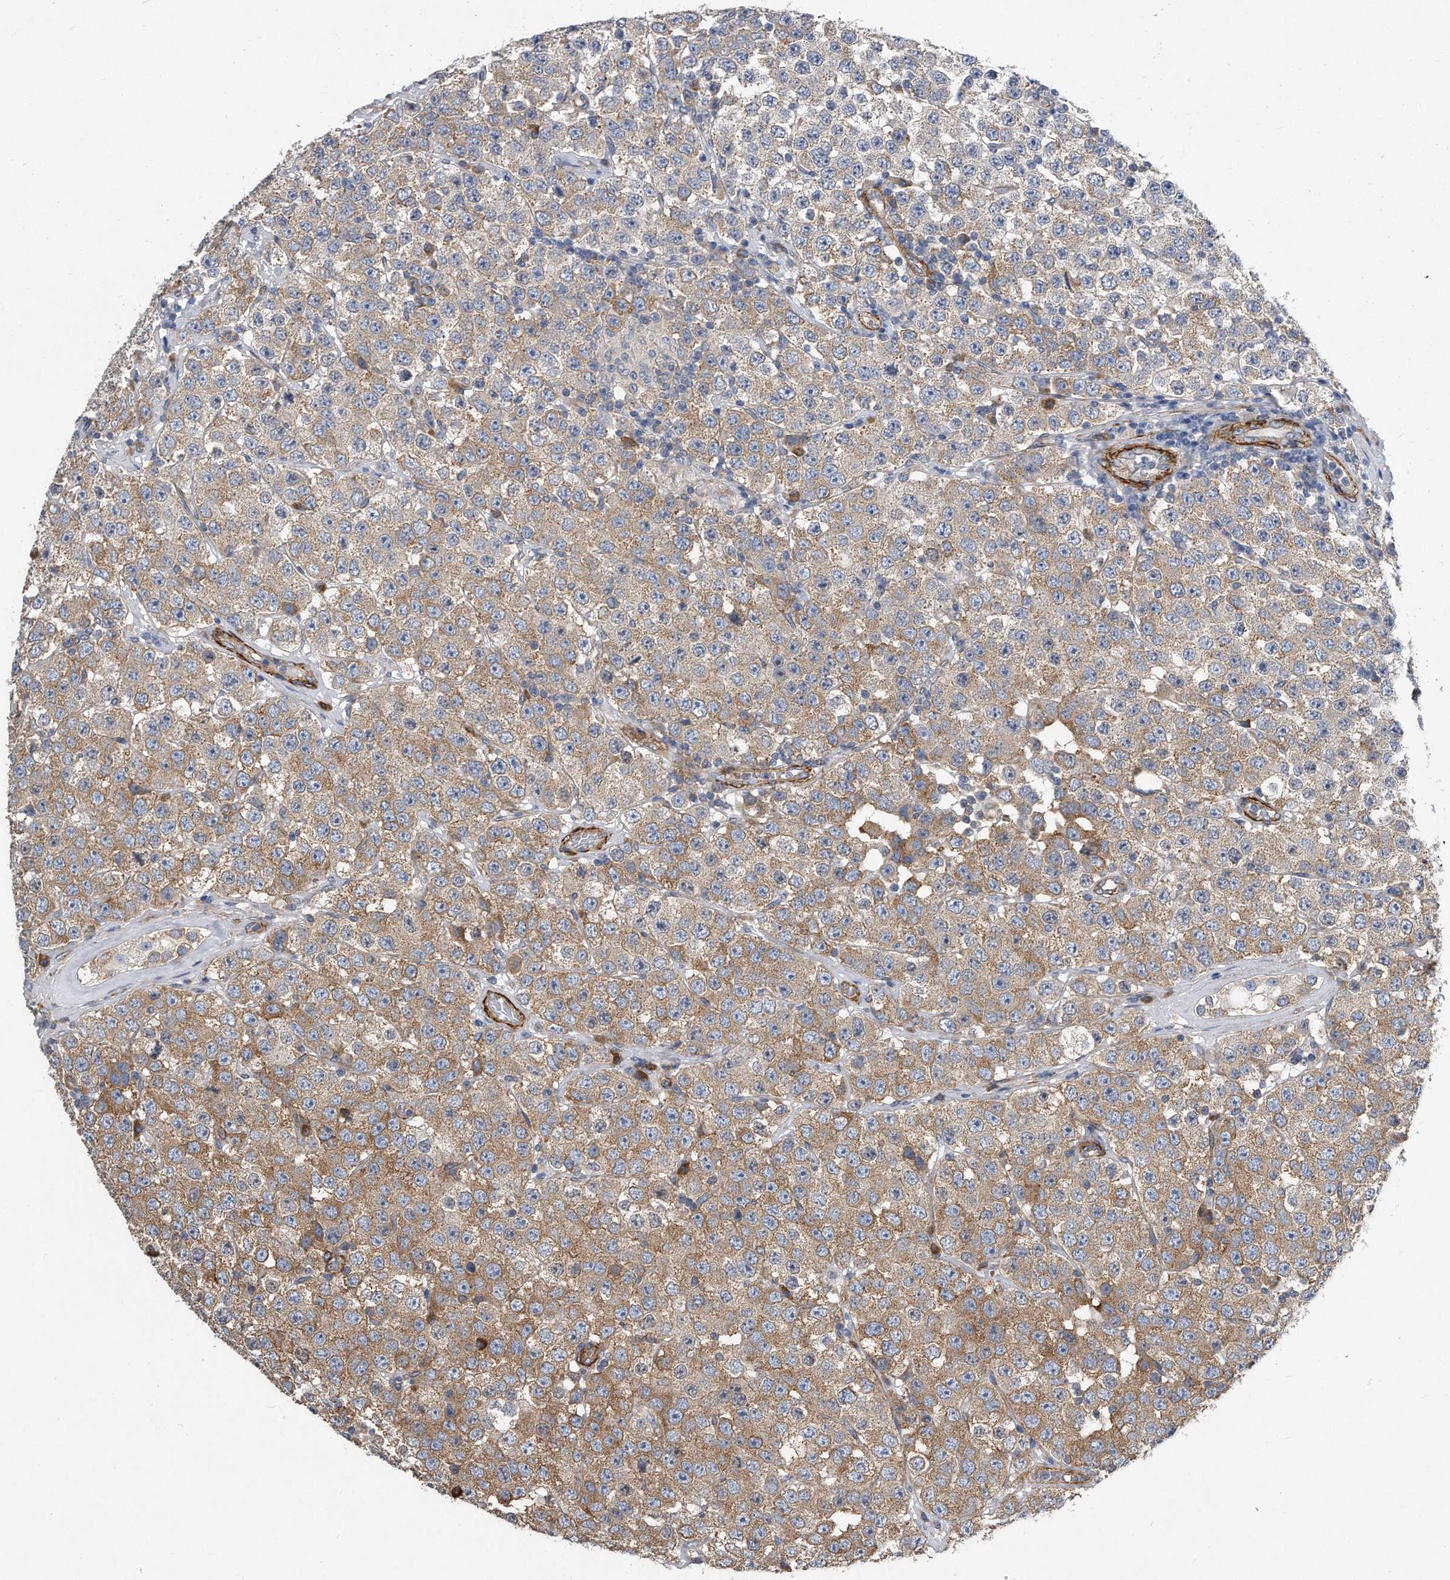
{"staining": {"intensity": "moderate", "quantity": "25%-75%", "location": "cytoplasmic/membranous"}, "tissue": "testis cancer", "cell_type": "Tumor cells", "image_type": "cancer", "snomed": [{"axis": "morphology", "description": "Seminoma, NOS"}, {"axis": "topography", "description": "Testis"}], "caption": "Protein staining of testis cancer (seminoma) tissue displays moderate cytoplasmic/membranous expression in approximately 25%-75% of tumor cells.", "gene": "EIF2B4", "patient": {"sex": "male", "age": 28}}